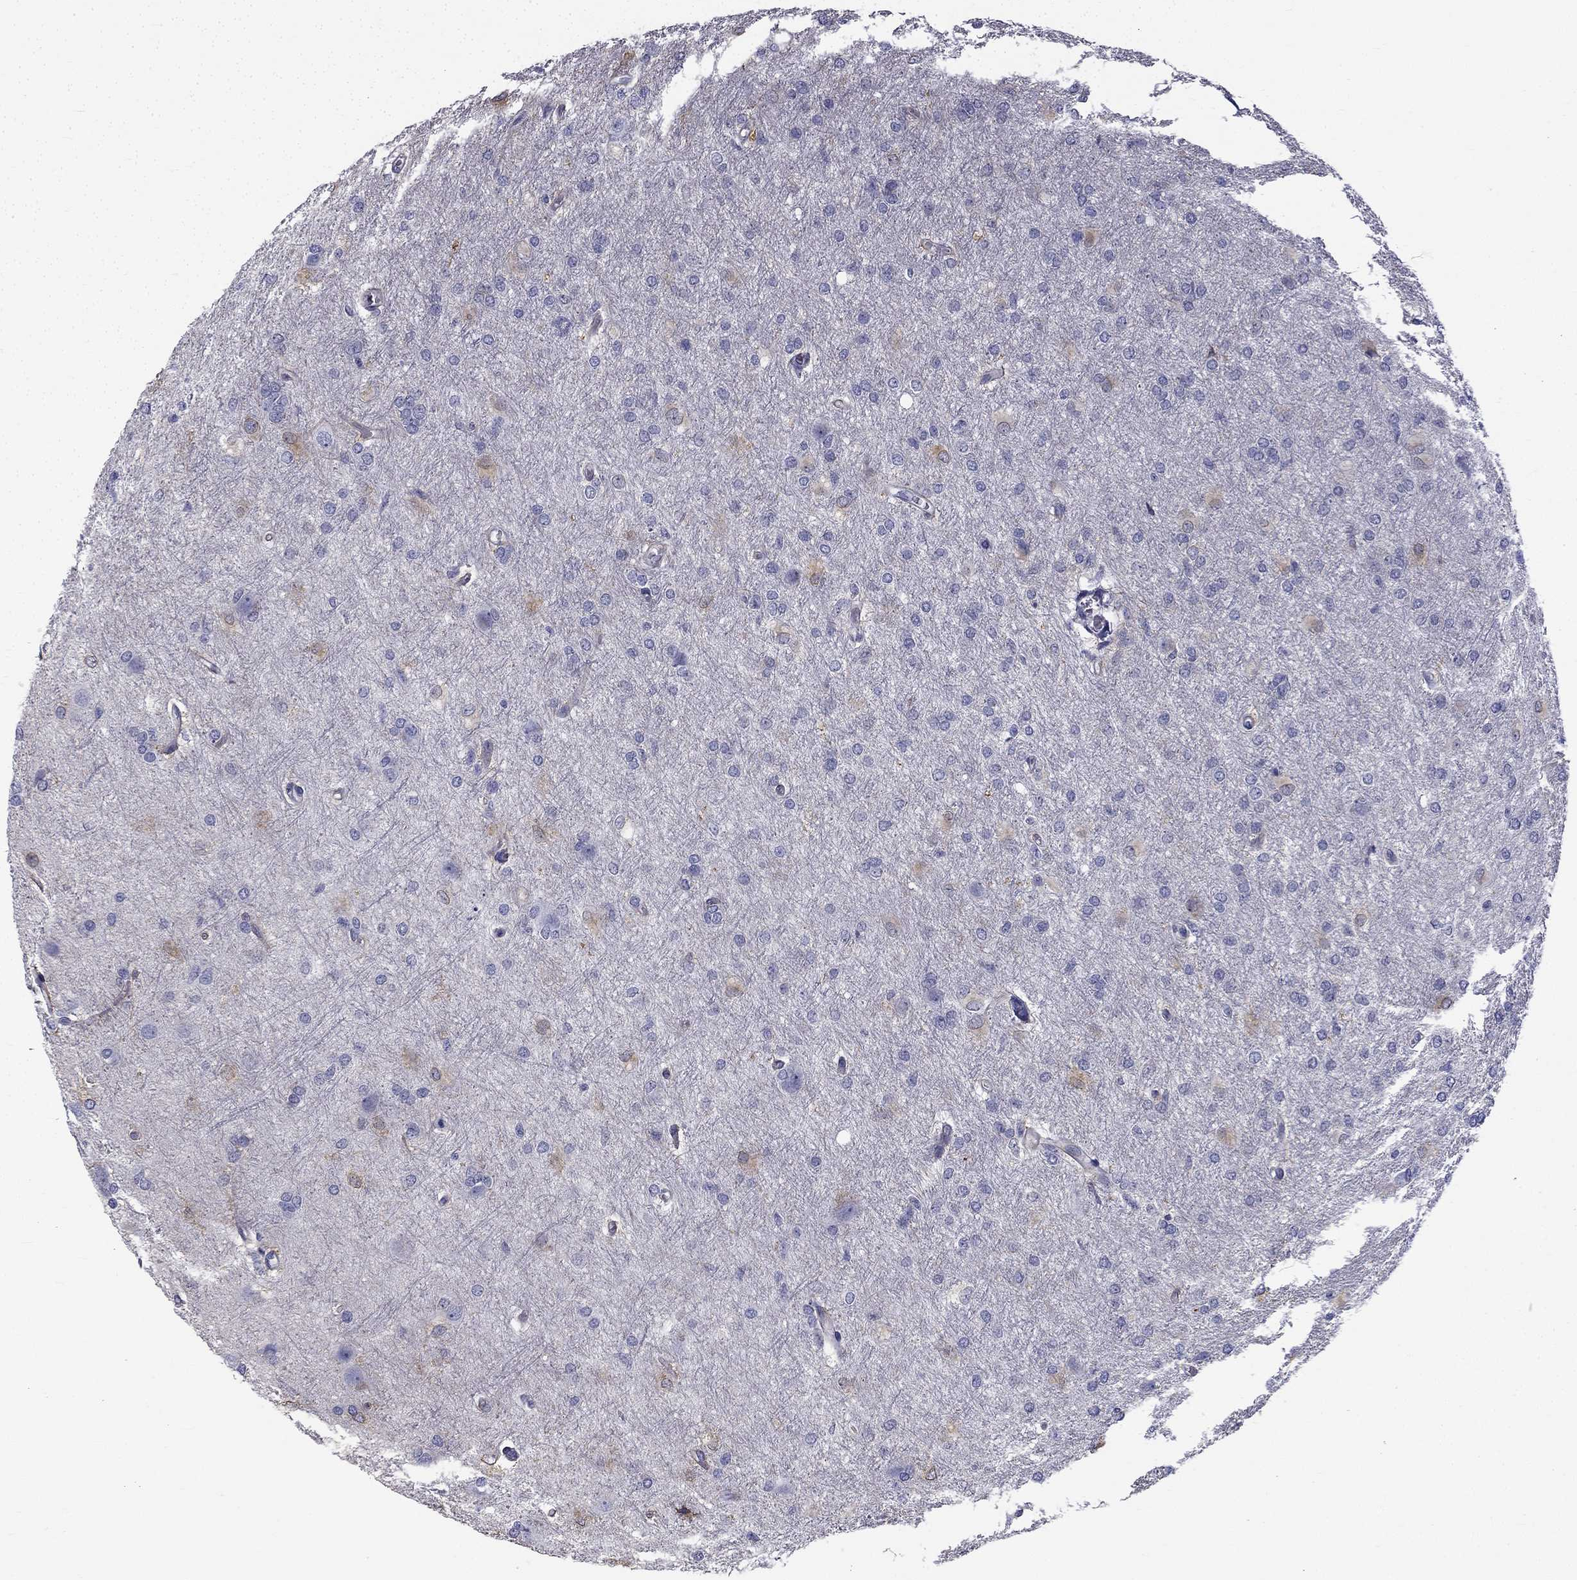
{"staining": {"intensity": "negative", "quantity": "none", "location": "none"}, "tissue": "glioma", "cell_type": "Tumor cells", "image_type": "cancer", "snomed": [{"axis": "morphology", "description": "Glioma, malignant, High grade"}, {"axis": "topography", "description": "Brain"}], "caption": "Tumor cells show no significant positivity in malignant glioma (high-grade).", "gene": "CCDC40", "patient": {"sex": "male", "age": 68}}